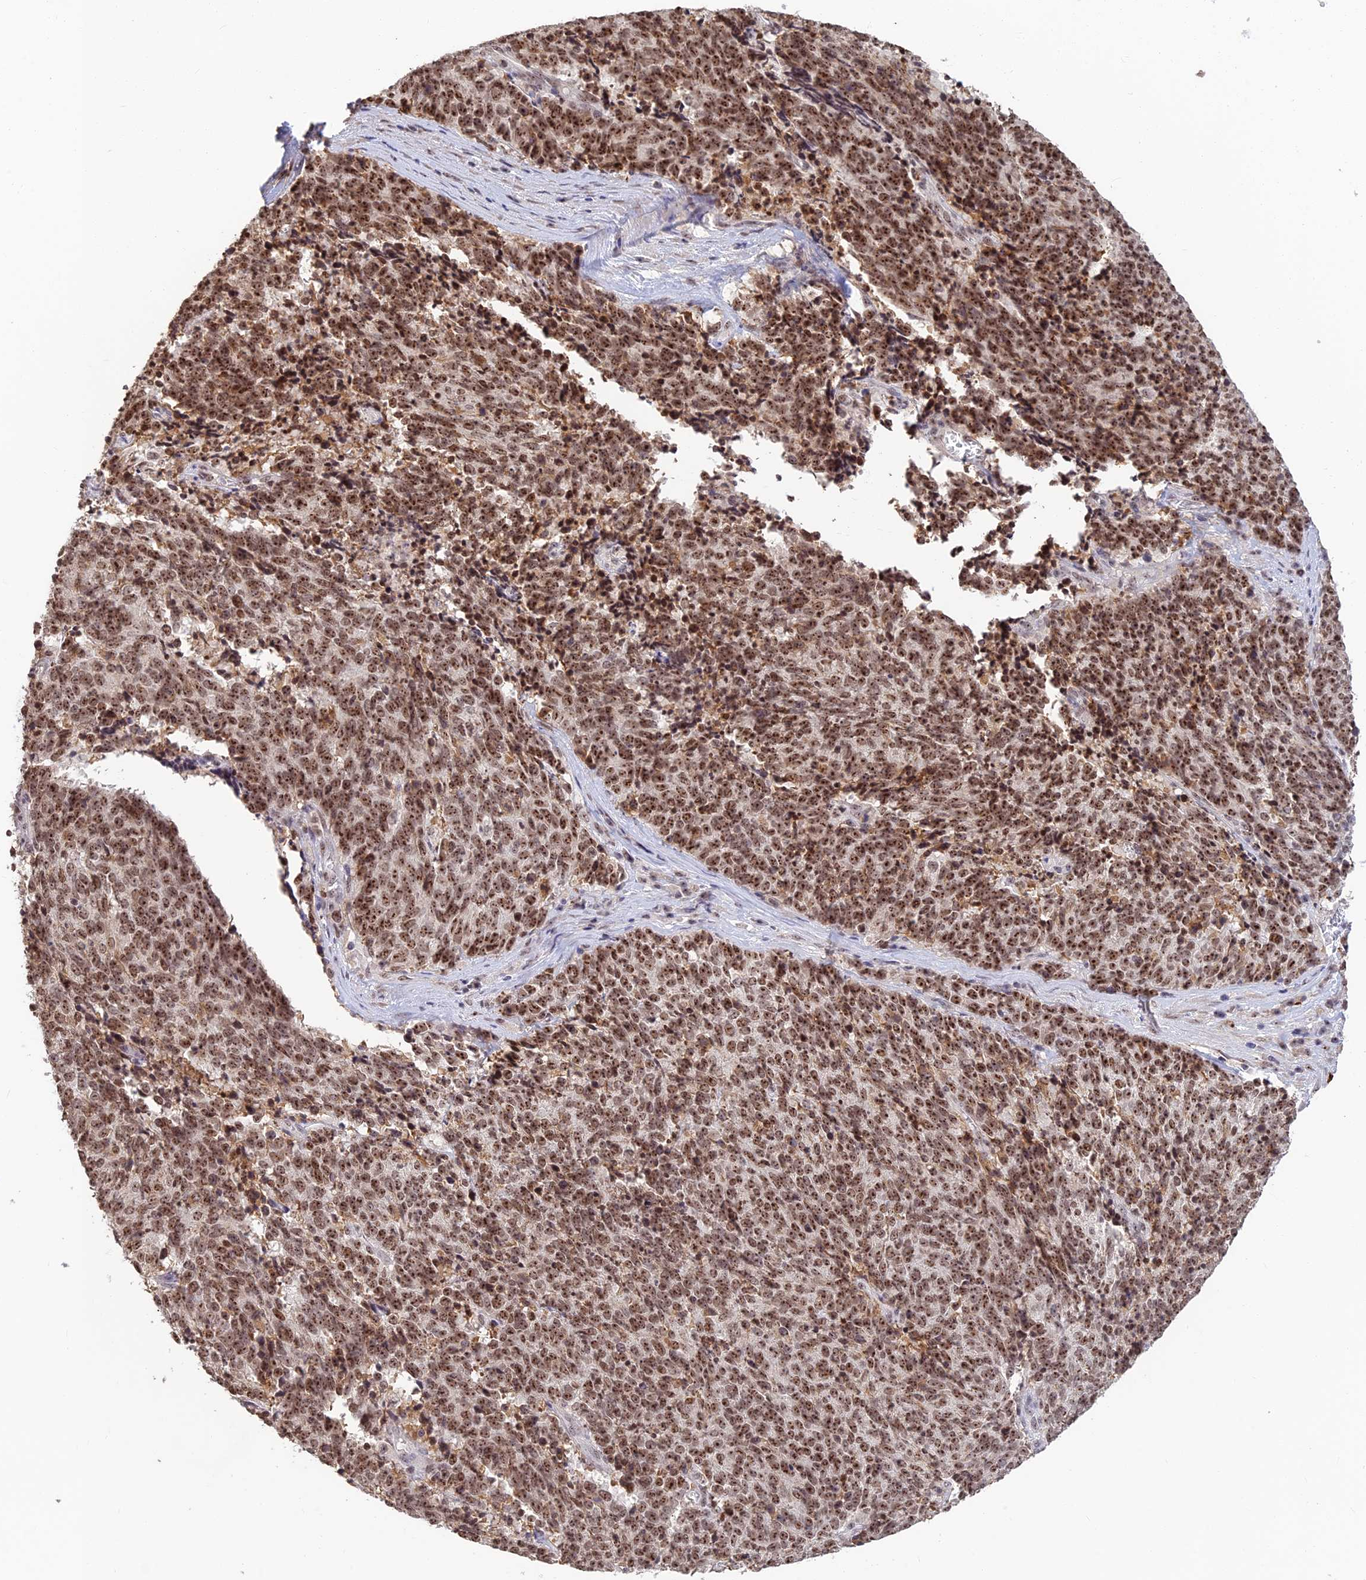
{"staining": {"intensity": "strong", "quantity": ">75%", "location": "nuclear"}, "tissue": "cervical cancer", "cell_type": "Tumor cells", "image_type": "cancer", "snomed": [{"axis": "morphology", "description": "Squamous cell carcinoma, NOS"}, {"axis": "topography", "description": "Cervix"}], "caption": "Squamous cell carcinoma (cervical) stained for a protein demonstrates strong nuclear positivity in tumor cells.", "gene": "POLR1G", "patient": {"sex": "female", "age": 29}}